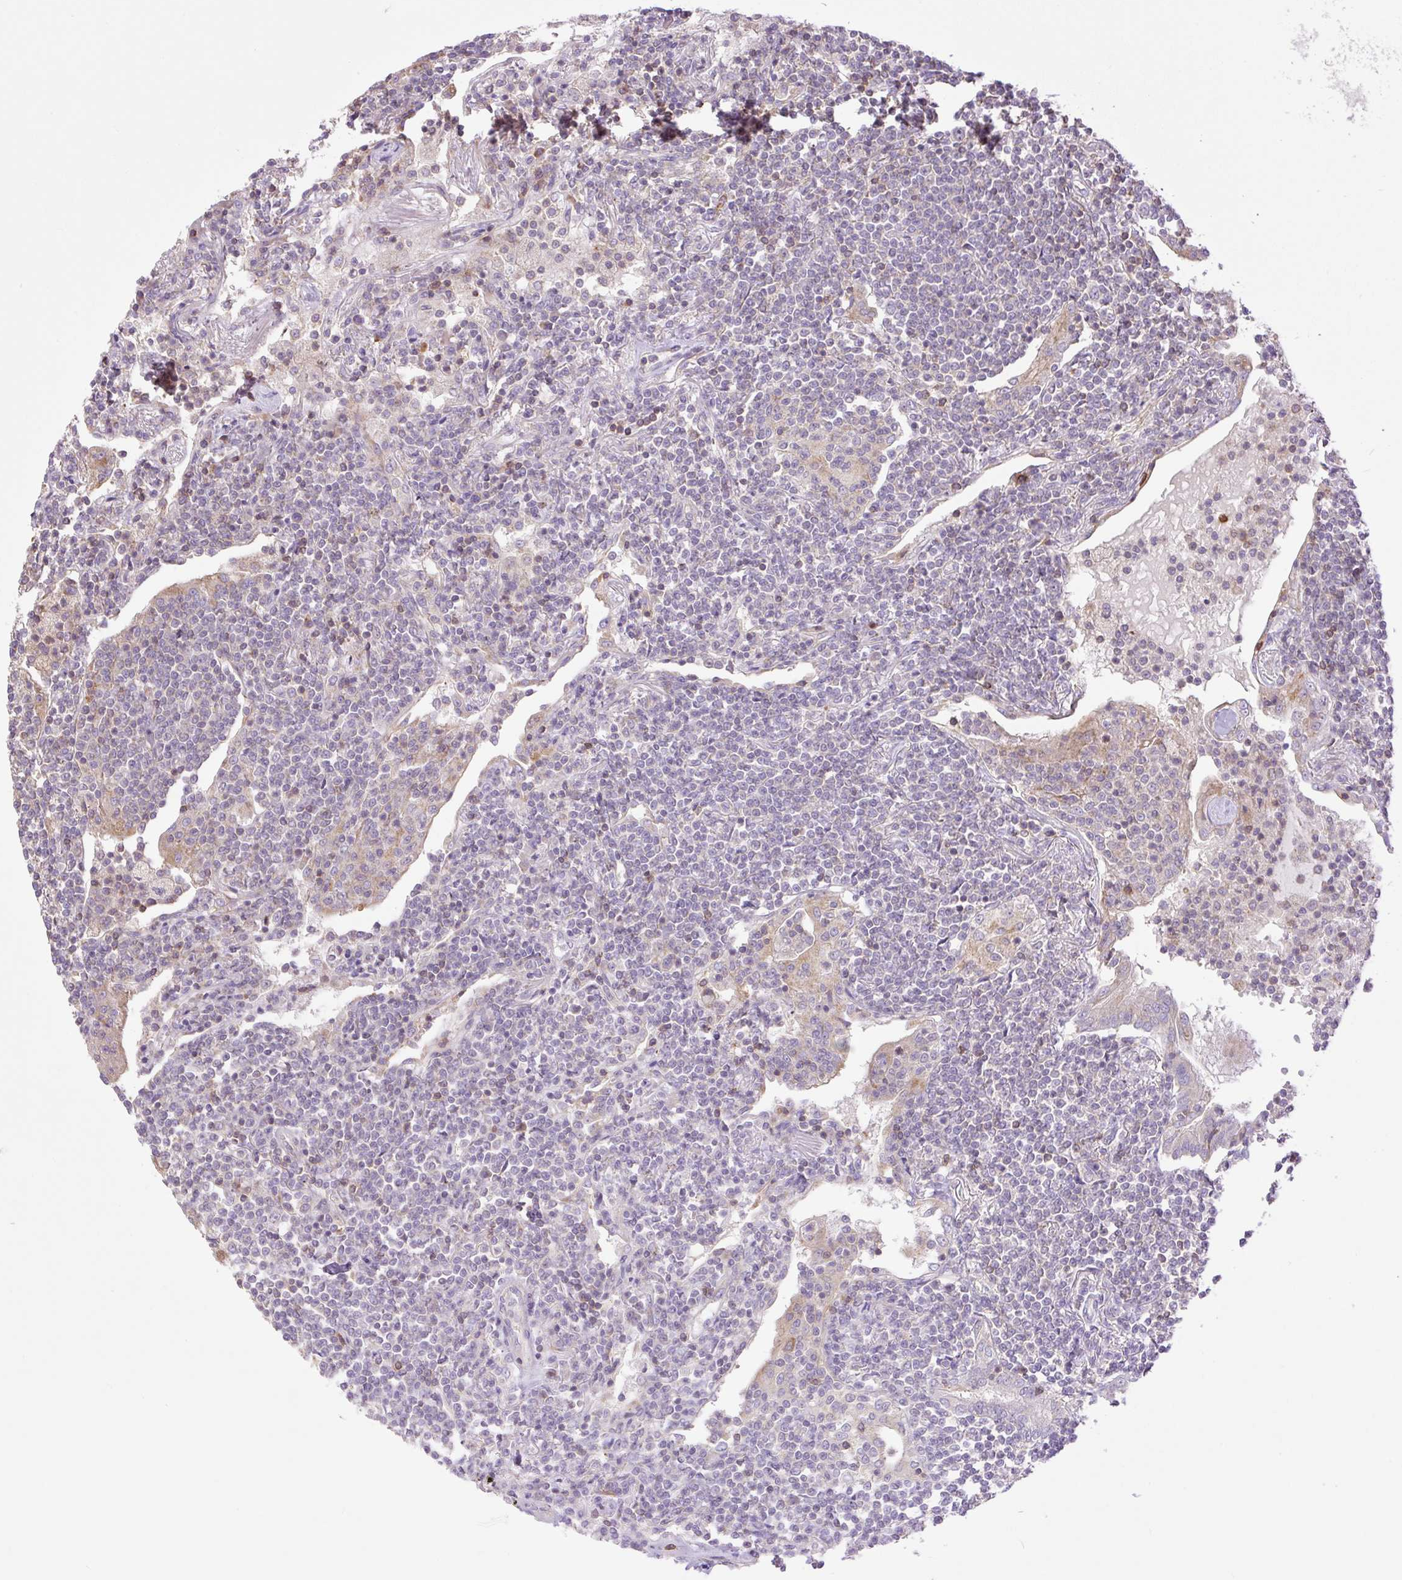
{"staining": {"intensity": "negative", "quantity": "none", "location": "none"}, "tissue": "lymphoma", "cell_type": "Tumor cells", "image_type": "cancer", "snomed": [{"axis": "morphology", "description": "Malignant lymphoma, non-Hodgkin's type, Low grade"}, {"axis": "topography", "description": "Lung"}], "caption": "Immunohistochemistry photomicrograph of neoplastic tissue: lymphoma stained with DAB (3,3'-diaminobenzidine) exhibits no significant protein expression in tumor cells.", "gene": "VPS25", "patient": {"sex": "female", "age": 71}}